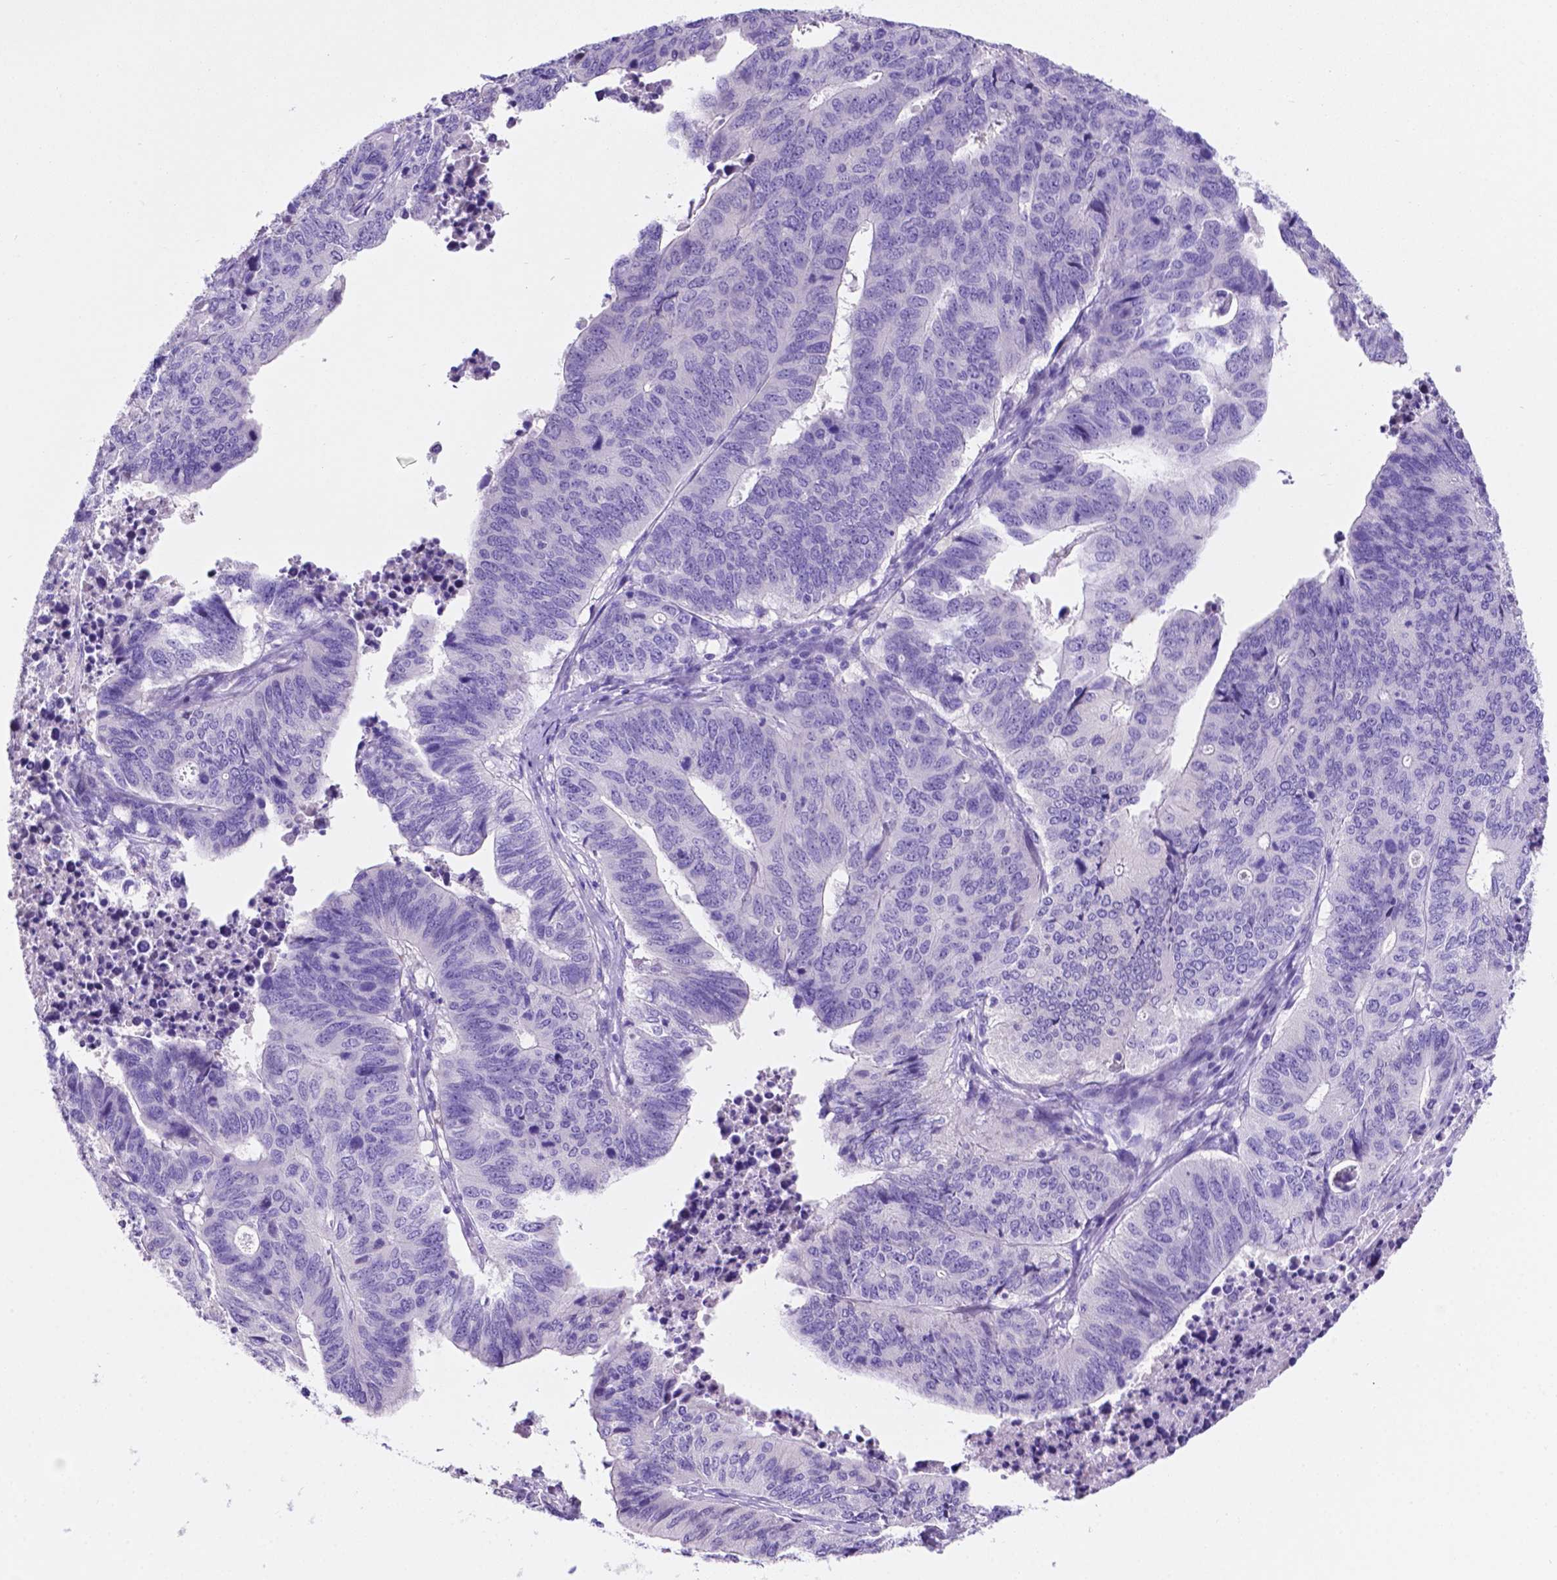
{"staining": {"intensity": "negative", "quantity": "none", "location": "none"}, "tissue": "stomach cancer", "cell_type": "Tumor cells", "image_type": "cancer", "snomed": [{"axis": "morphology", "description": "Adenocarcinoma, NOS"}, {"axis": "topography", "description": "Stomach, upper"}], "caption": "An image of adenocarcinoma (stomach) stained for a protein shows no brown staining in tumor cells.", "gene": "TMEM210", "patient": {"sex": "female", "age": 67}}